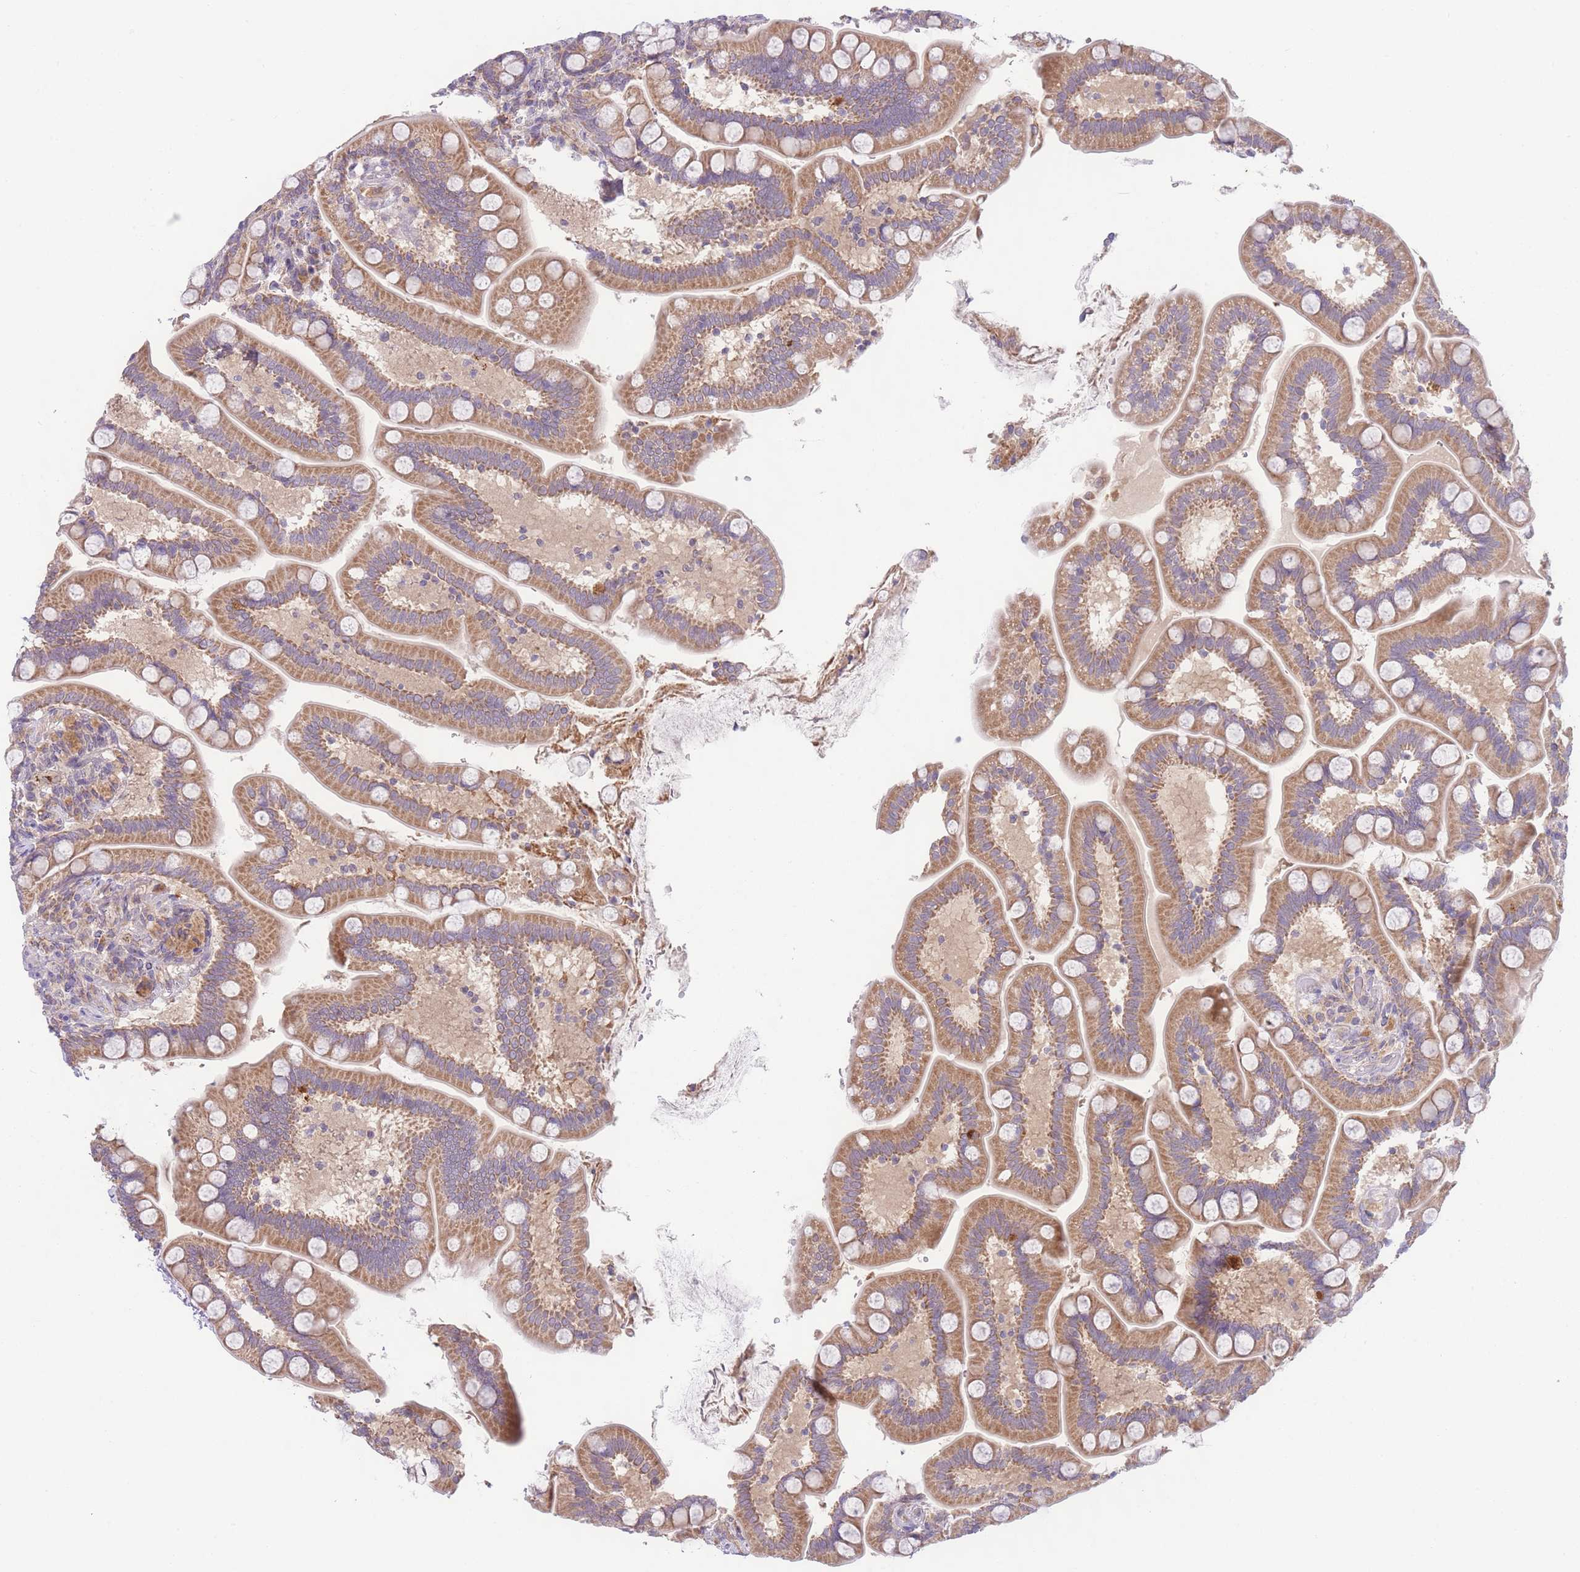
{"staining": {"intensity": "moderate", "quantity": ">75%", "location": "cytoplasmic/membranous"}, "tissue": "small intestine", "cell_type": "Glandular cells", "image_type": "normal", "snomed": [{"axis": "morphology", "description": "Normal tissue, NOS"}, {"axis": "topography", "description": "Small intestine"}], "caption": "Moderate cytoplasmic/membranous protein staining is identified in approximately >75% of glandular cells in small intestine.", "gene": "SKOR2", "patient": {"sex": "female", "age": 64}}